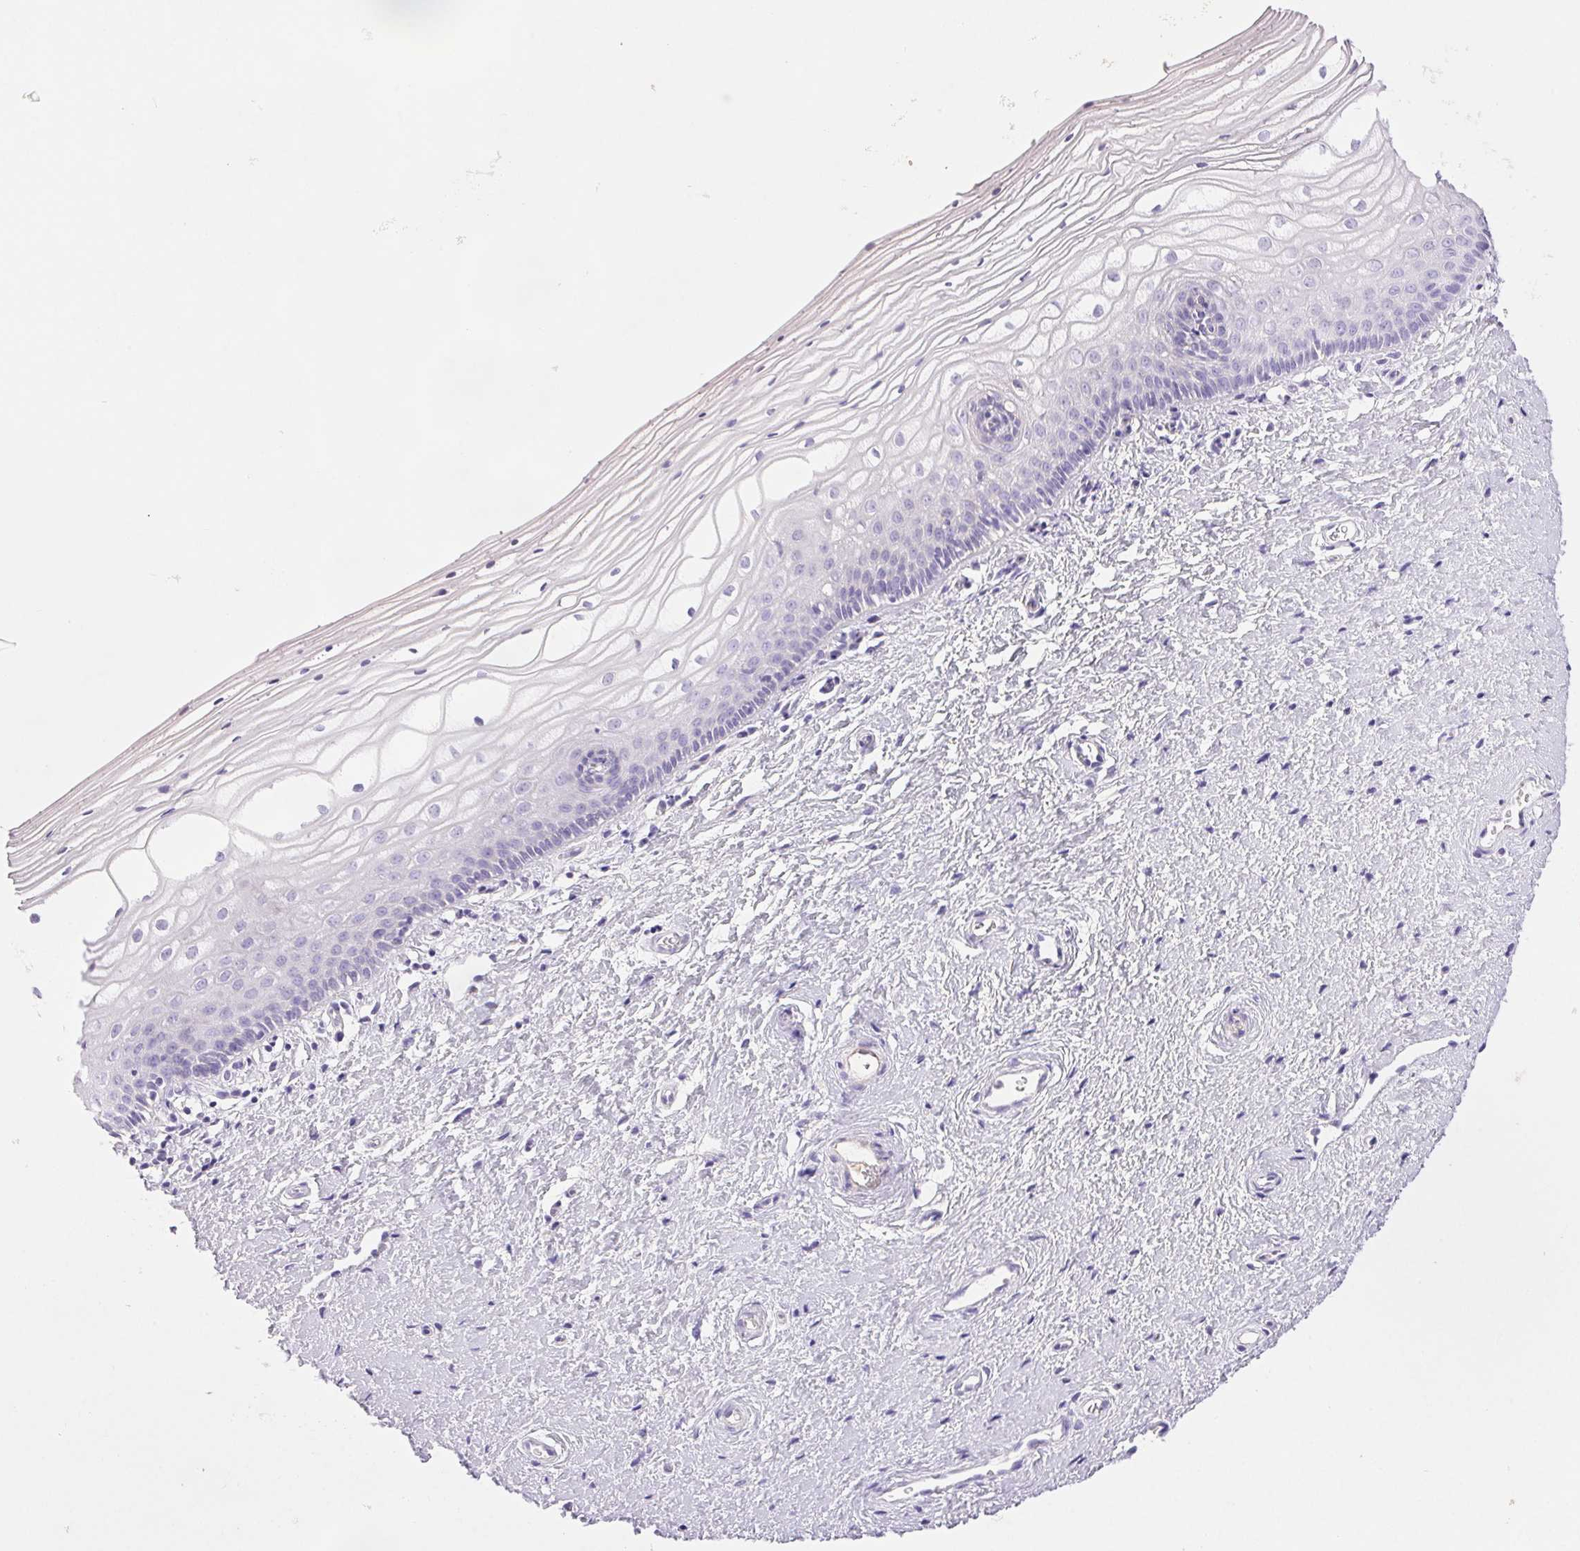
{"staining": {"intensity": "negative", "quantity": "none", "location": "none"}, "tissue": "vagina", "cell_type": "Squamous epithelial cells", "image_type": "normal", "snomed": [{"axis": "morphology", "description": "Normal tissue, NOS"}, {"axis": "topography", "description": "Vagina"}], "caption": "Immunohistochemistry histopathology image of unremarkable human vagina stained for a protein (brown), which exhibits no expression in squamous epithelial cells. The staining was performed using DAB (3,3'-diaminobenzidine) to visualize the protein expression in brown, while the nuclei were stained in blue with hematoxylin (Magnification: 20x).", "gene": "ARHGAP11B", "patient": {"sex": "female", "age": 39}}